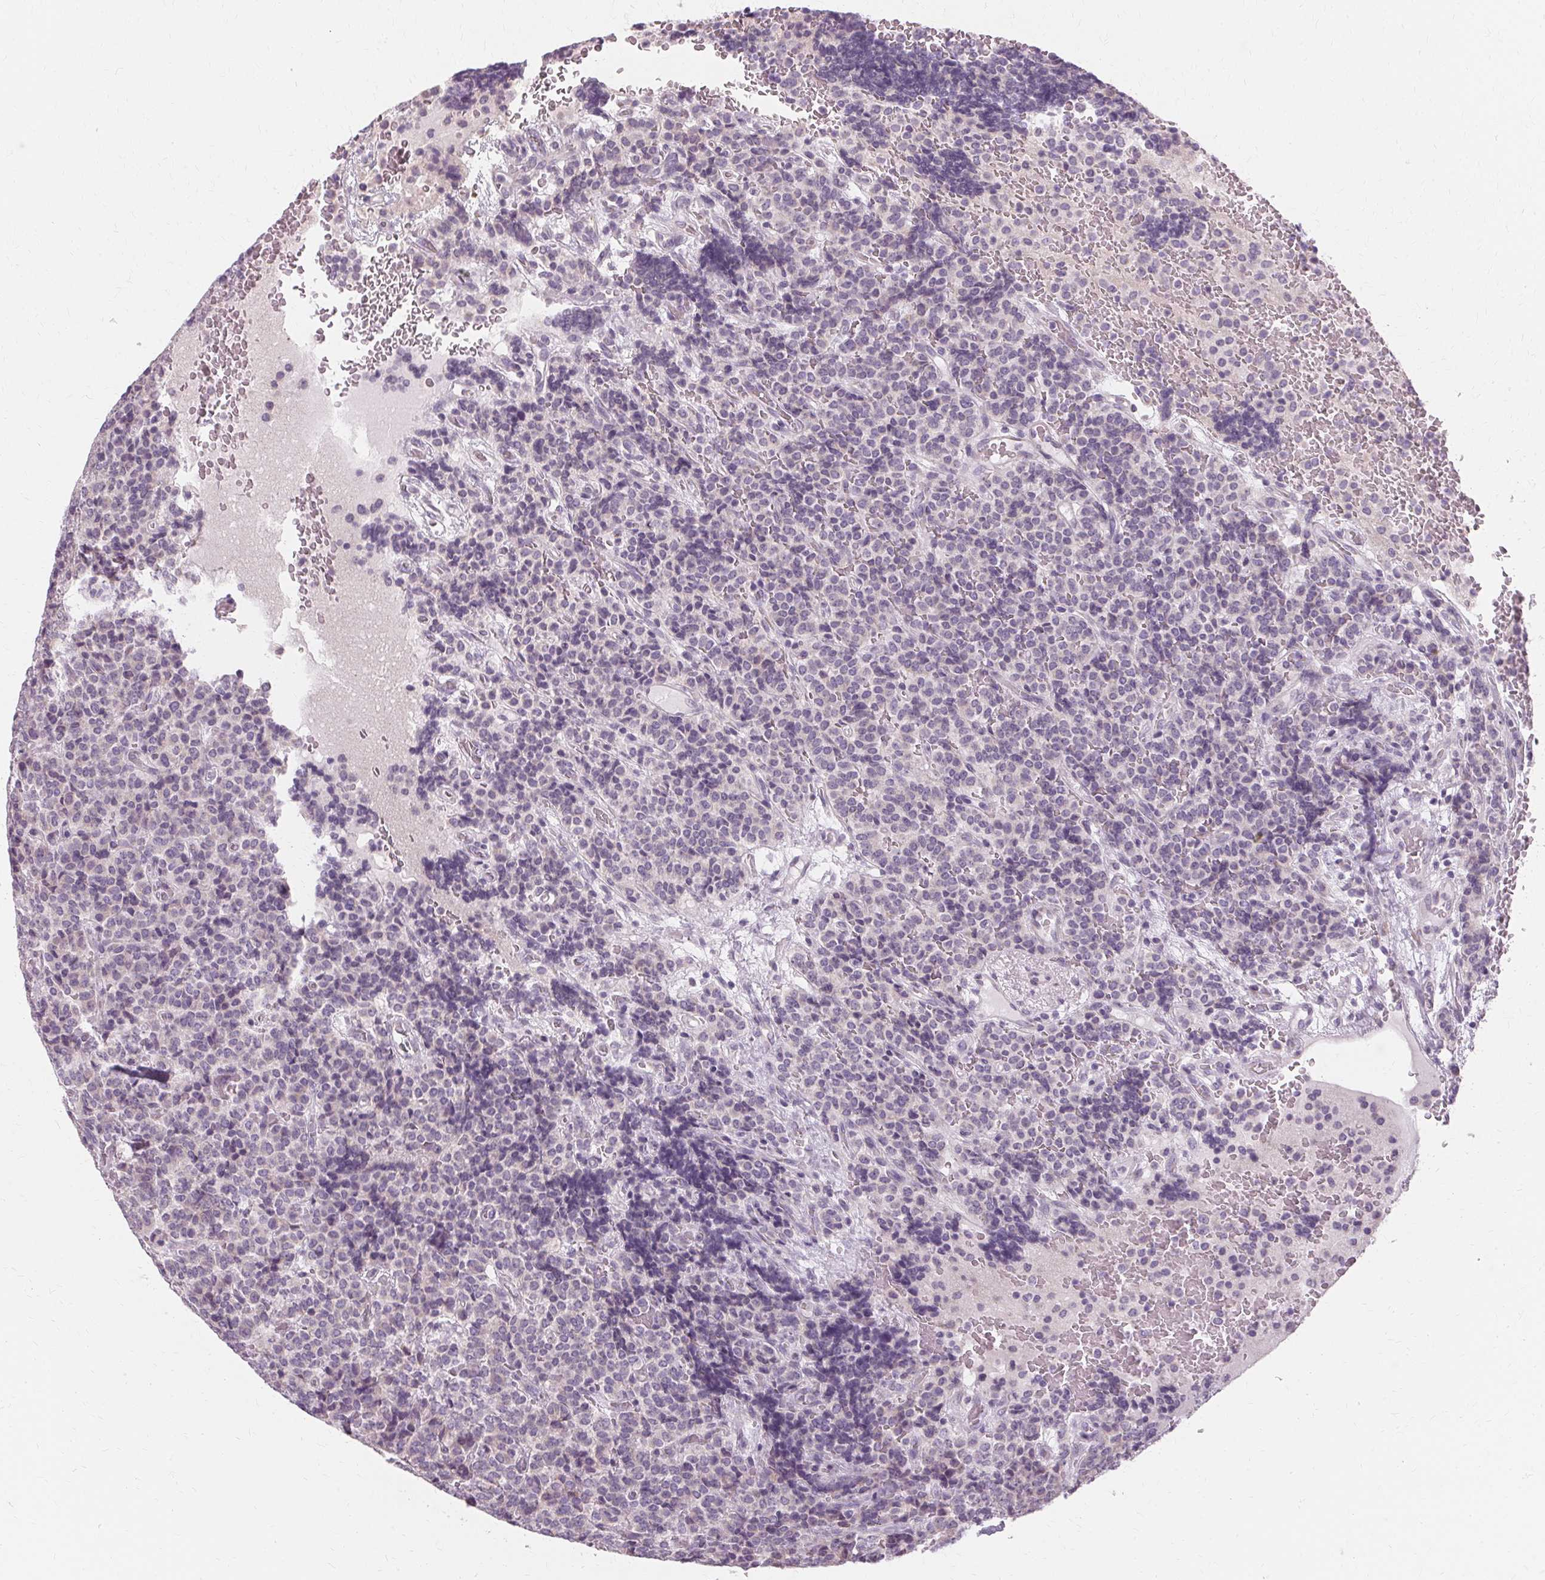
{"staining": {"intensity": "negative", "quantity": "none", "location": "none"}, "tissue": "carcinoid", "cell_type": "Tumor cells", "image_type": "cancer", "snomed": [{"axis": "morphology", "description": "Carcinoid, malignant, NOS"}, {"axis": "topography", "description": "Pancreas"}], "caption": "The image reveals no staining of tumor cells in malignant carcinoid.", "gene": "FCRL3", "patient": {"sex": "male", "age": 36}}